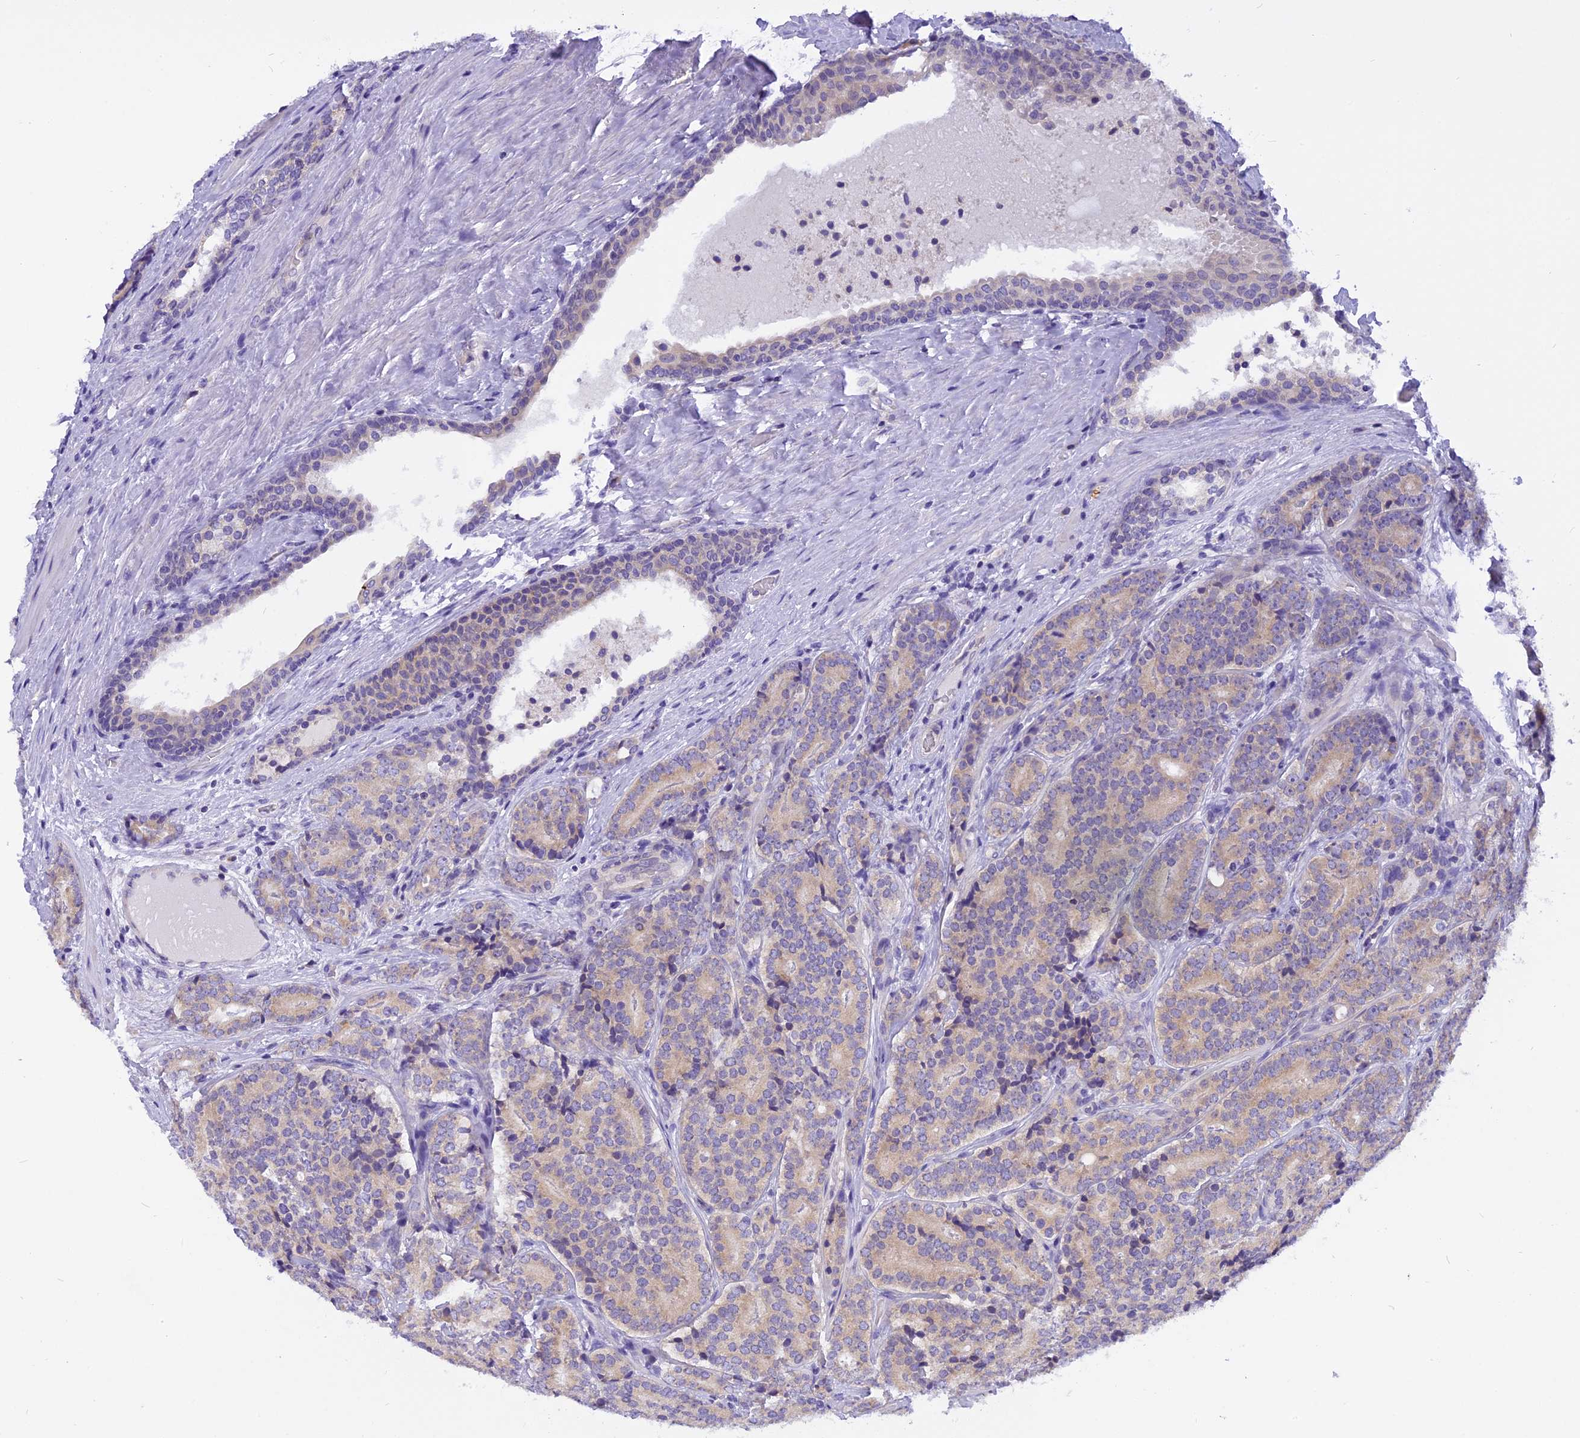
{"staining": {"intensity": "weak", "quantity": "<25%", "location": "cytoplasmic/membranous"}, "tissue": "prostate cancer", "cell_type": "Tumor cells", "image_type": "cancer", "snomed": [{"axis": "morphology", "description": "Adenocarcinoma, High grade"}, {"axis": "topography", "description": "Prostate"}], "caption": "Immunohistochemistry (IHC) of prostate cancer (adenocarcinoma (high-grade)) demonstrates no positivity in tumor cells.", "gene": "TRIM3", "patient": {"sex": "male", "age": 56}}